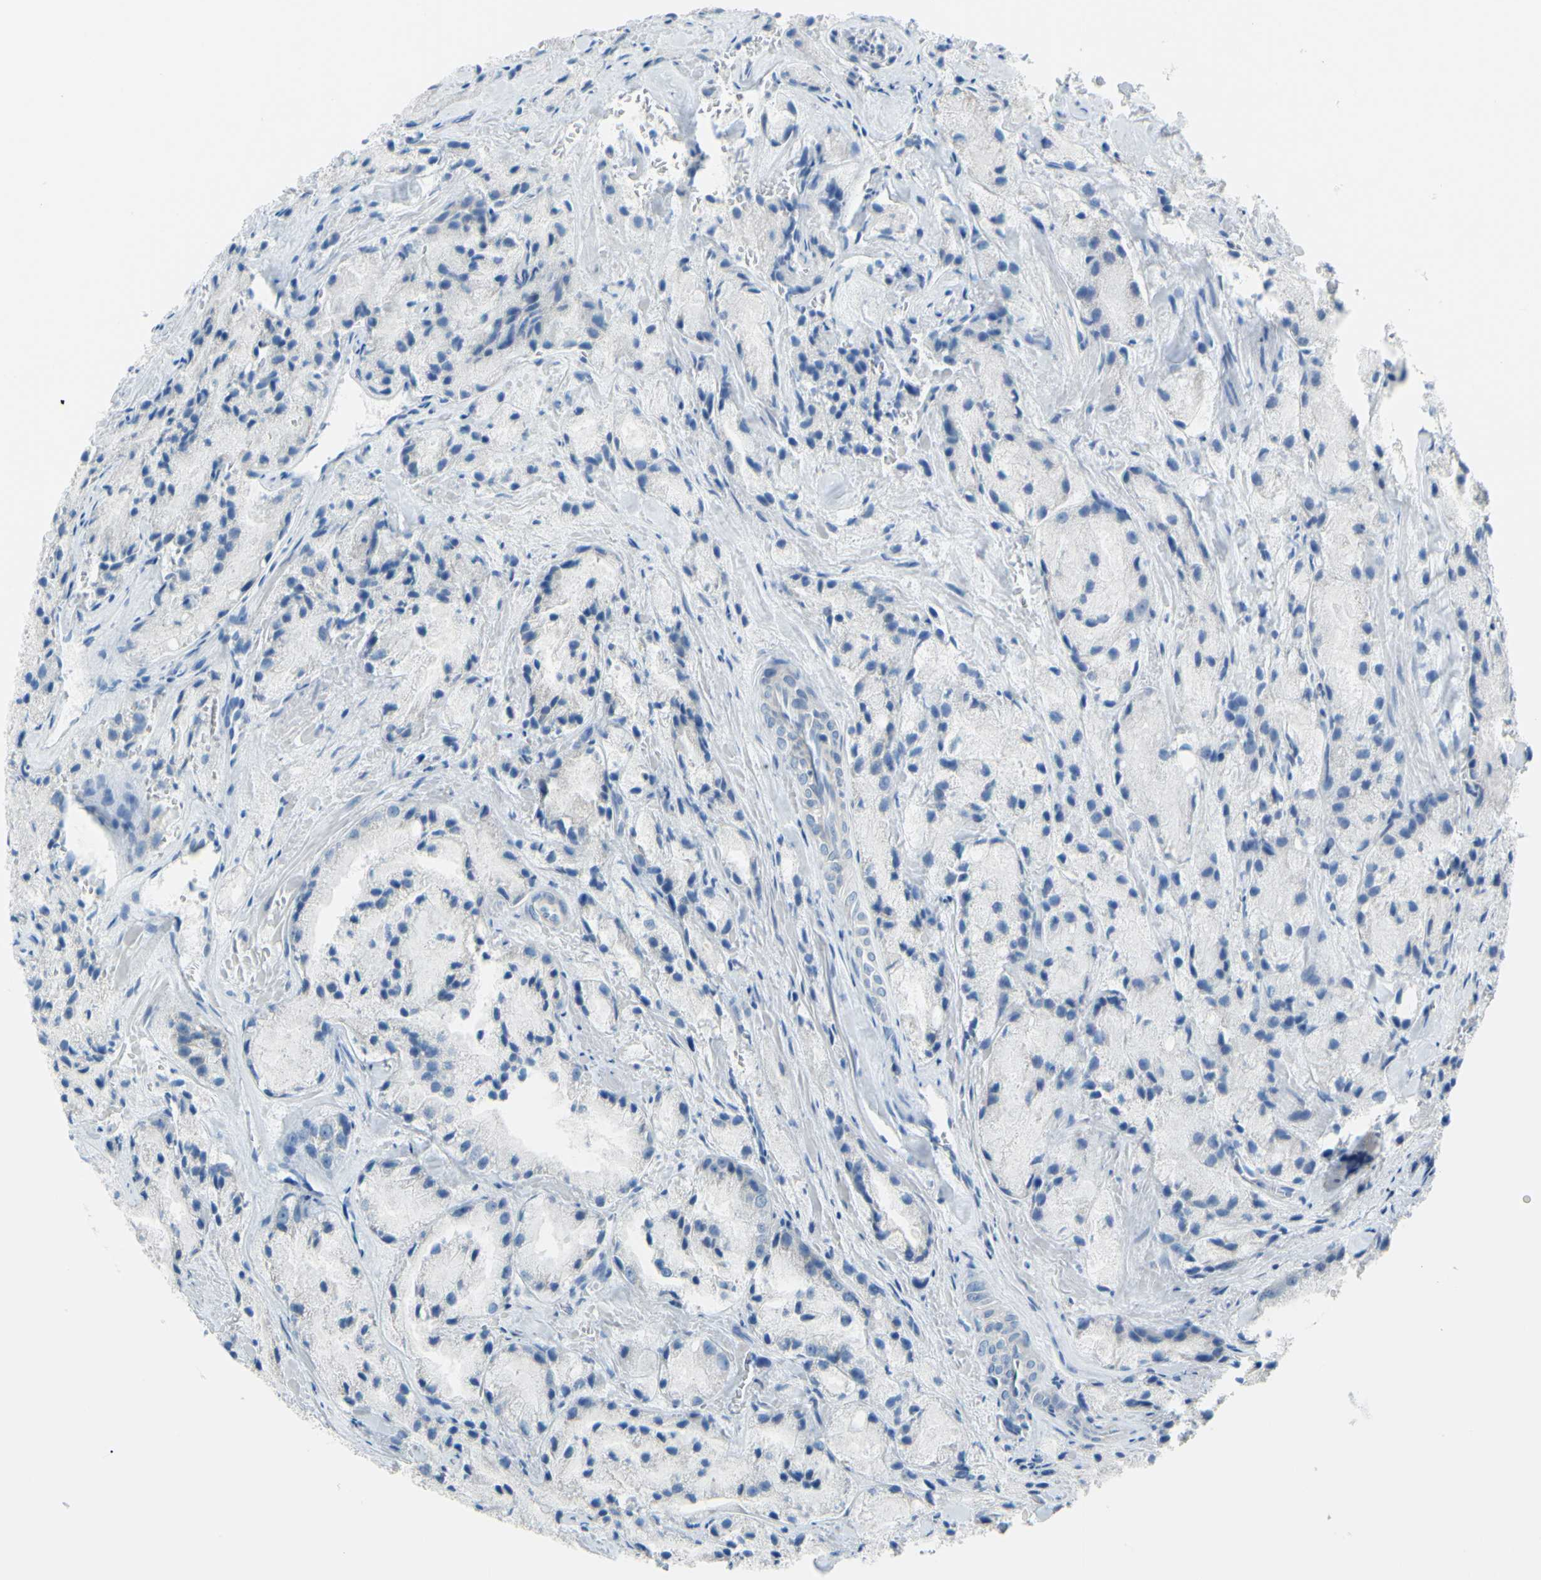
{"staining": {"intensity": "negative", "quantity": "none", "location": "none"}, "tissue": "prostate cancer", "cell_type": "Tumor cells", "image_type": "cancer", "snomed": [{"axis": "morphology", "description": "Adenocarcinoma, Low grade"}, {"axis": "topography", "description": "Prostate"}], "caption": "A histopathology image of human prostate cancer is negative for staining in tumor cells. (DAB IHC visualized using brightfield microscopy, high magnification).", "gene": "SLC1A2", "patient": {"sex": "male", "age": 64}}